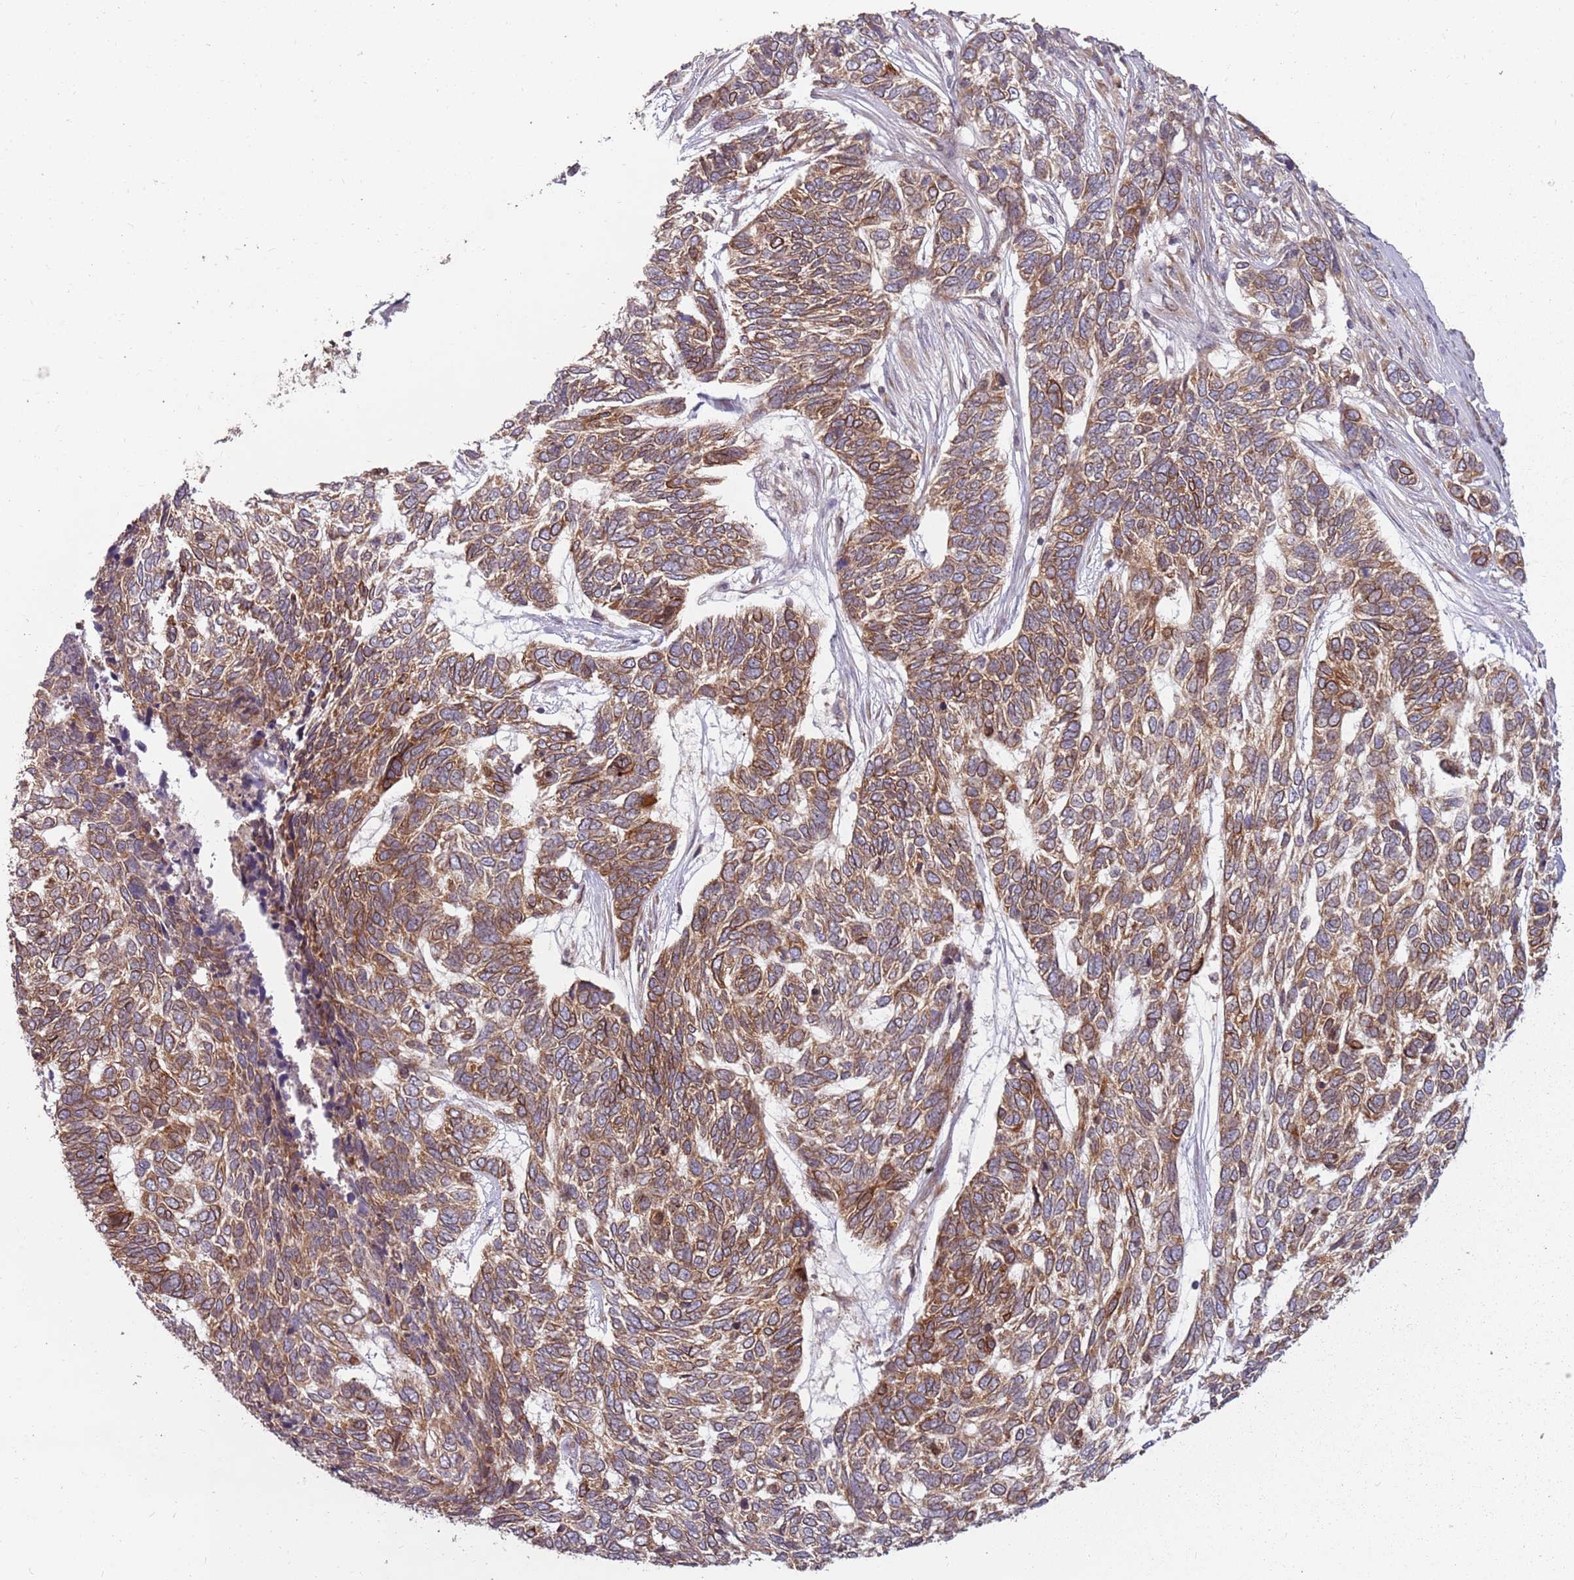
{"staining": {"intensity": "moderate", "quantity": ">75%", "location": "cytoplasmic/membranous"}, "tissue": "skin cancer", "cell_type": "Tumor cells", "image_type": "cancer", "snomed": [{"axis": "morphology", "description": "Basal cell carcinoma"}, {"axis": "topography", "description": "Skin"}], "caption": "IHC staining of skin cancer, which displays medium levels of moderate cytoplasmic/membranous staining in about >75% of tumor cells indicating moderate cytoplasmic/membranous protein staining. The staining was performed using DAB (3,3'-diaminobenzidine) (brown) for protein detection and nuclei were counterstained in hematoxylin (blue).", "gene": "PLD6", "patient": {"sex": "female", "age": 65}}